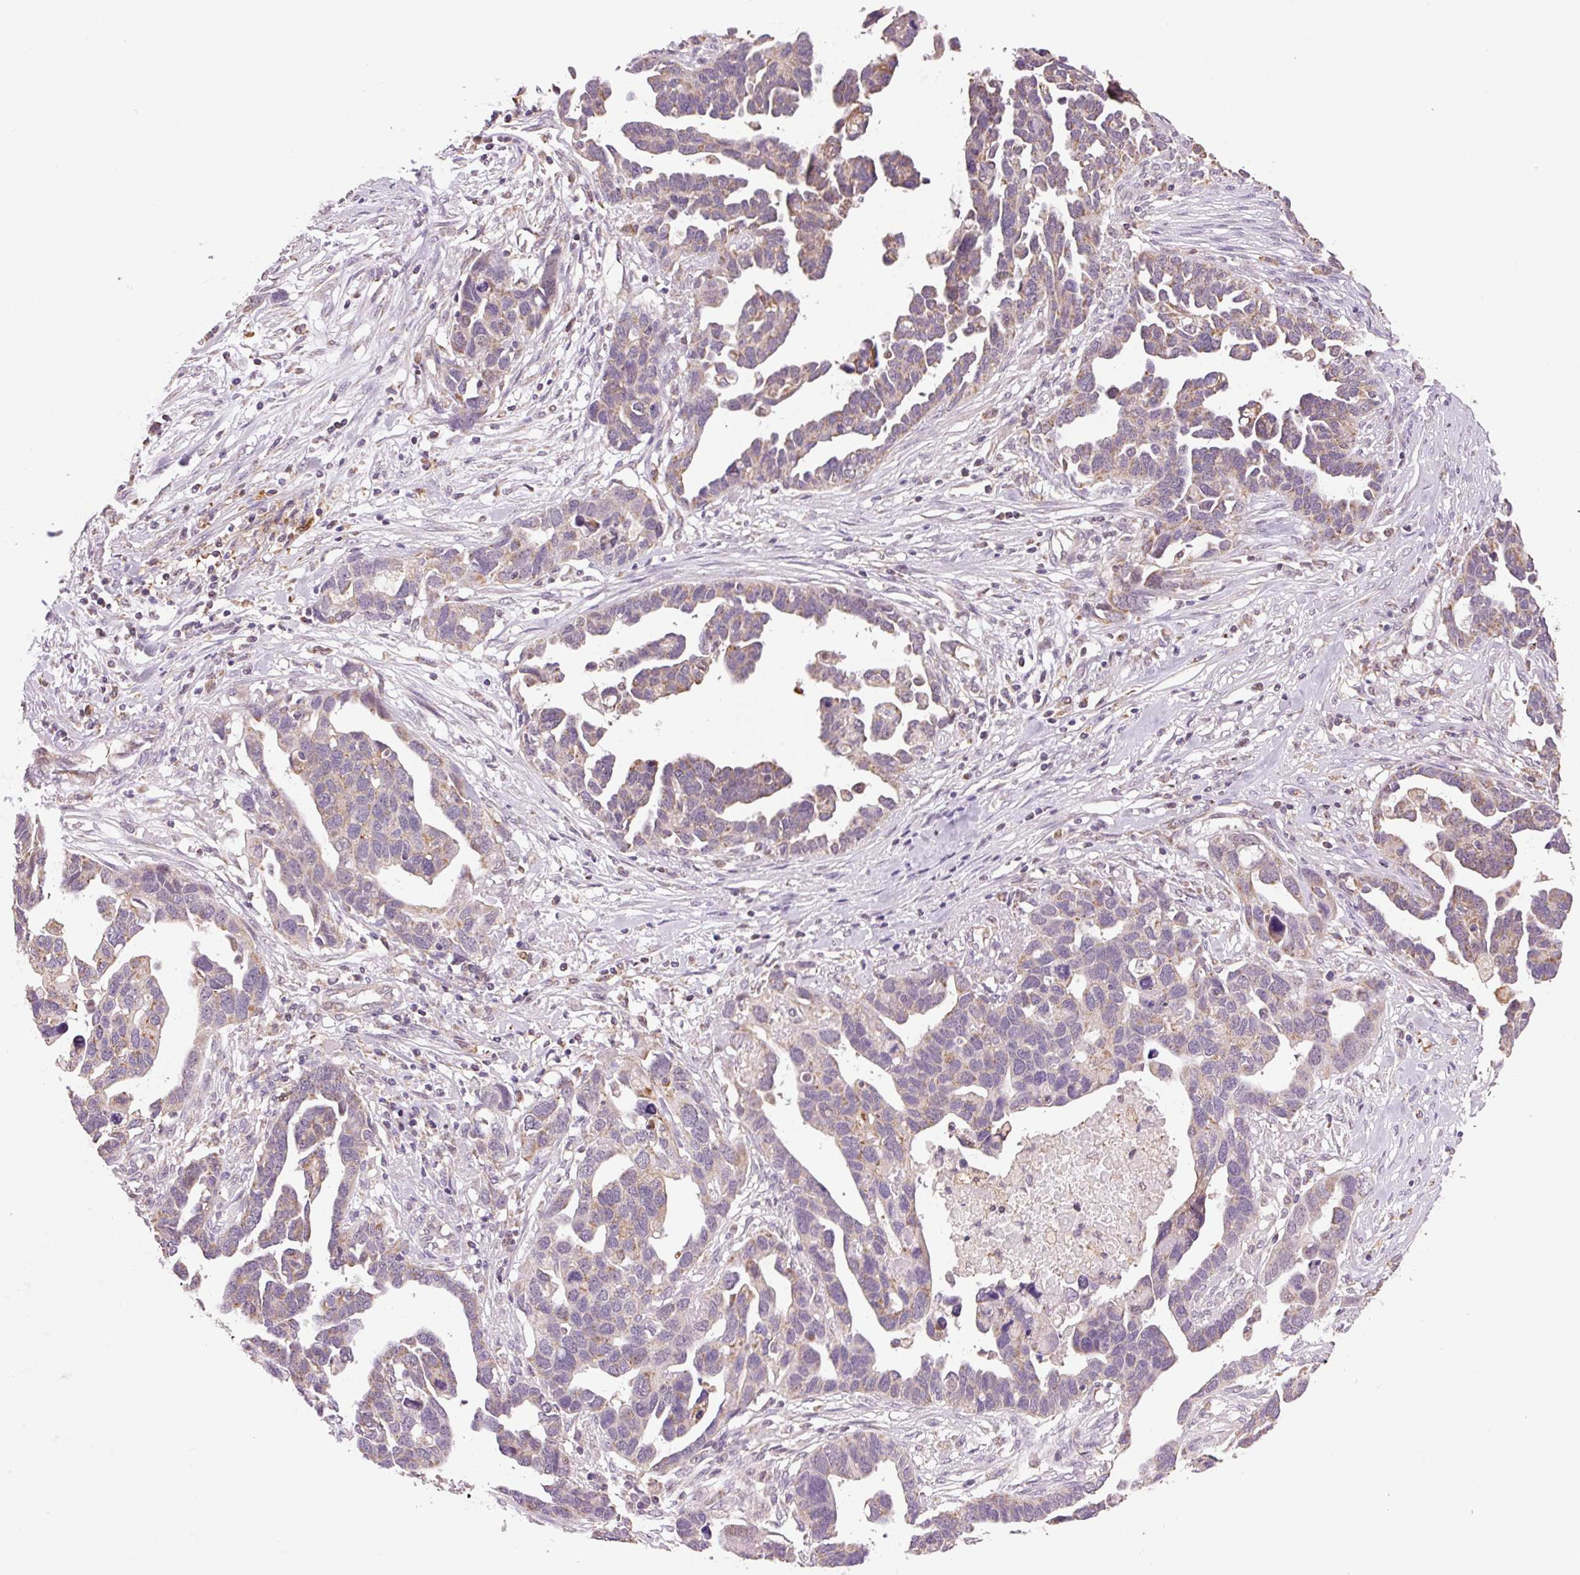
{"staining": {"intensity": "weak", "quantity": ">75%", "location": "cytoplasmic/membranous"}, "tissue": "ovarian cancer", "cell_type": "Tumor cells", "image_type": "cancer", "snomed": [{"axis": "morphology", "description": "Cystadenocarcinoma, serous, NOS"}, {"axis": "topography", "description": "Ovary"}], "caption": "IHC staining of ovarian cancer, which exhibits low levels of weak cytoplasmic/membranous staining in about >75% of tumor cells indicating weak cytoplasmic/membranous protein positivity. The staining was performed using DAB (brown) for protein detection and nuclei were counterstained in hematoxylin (blue).", "gene": "SGF29", "patient": {"sex": "female", "age": 54}}